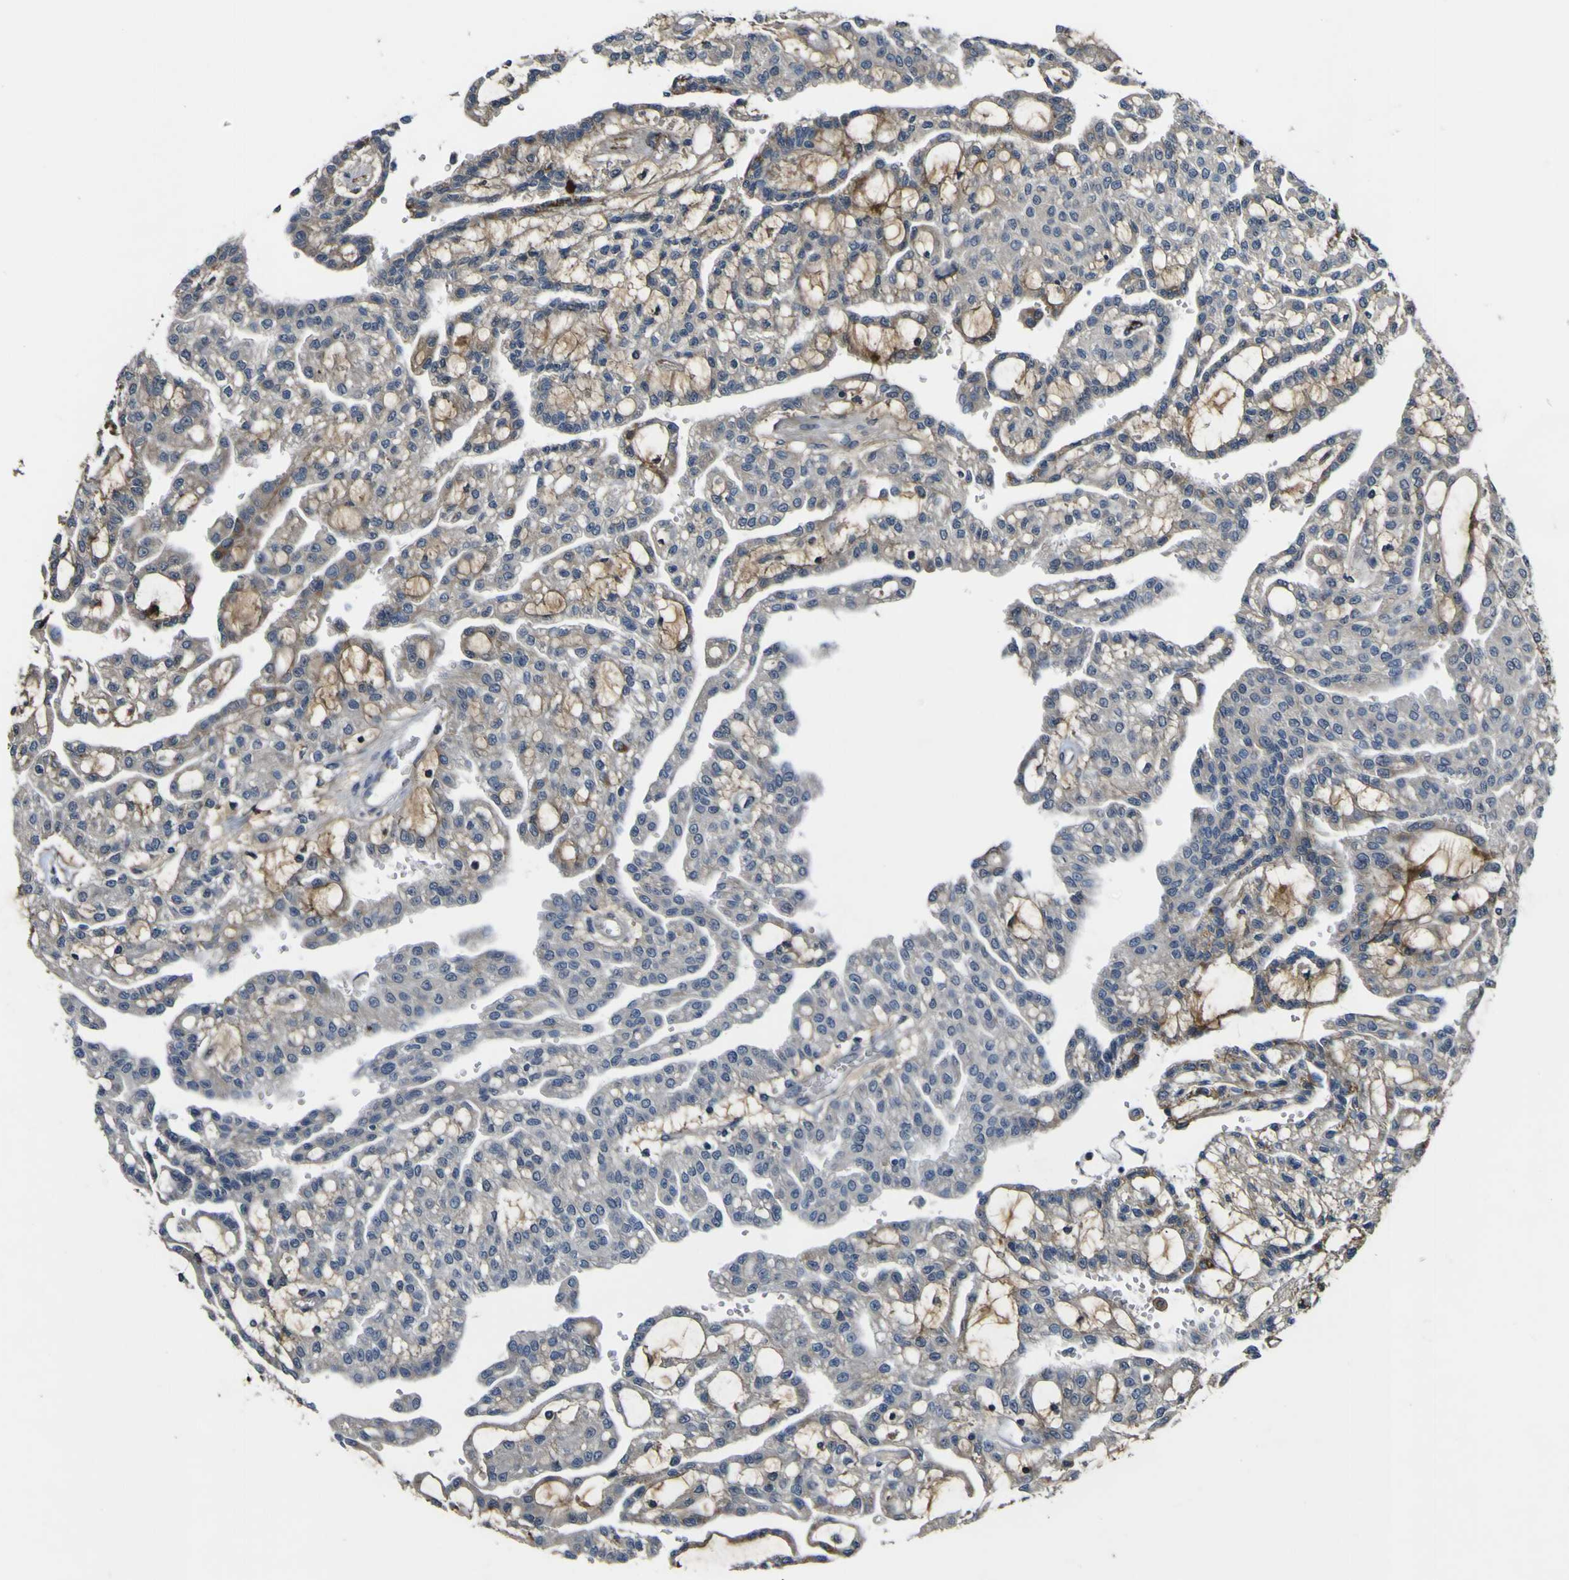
{"staining": {"intensity": "weak", "quantity": "25%-75%", "location": "cytoplasmic/membranous"}, "tissue": "renal cancer", "cell_type": "Tumor cells", "image_type": "cancer", "snomed": [{"axis": "morphology", "description": "Adenocarcinoma, NOS"}, {"axis": "topography", "description": "Kidney"}], "caption": "Immunohistochemistry micrograph of human renal cancer stained for a protein (brown), which exhibits low levels of weak cytoplasmic/membranous staining in about 25%-75% of tumor cells.", "gene": "GPLD1", "patient": {"sex": "male", "age": 63}}